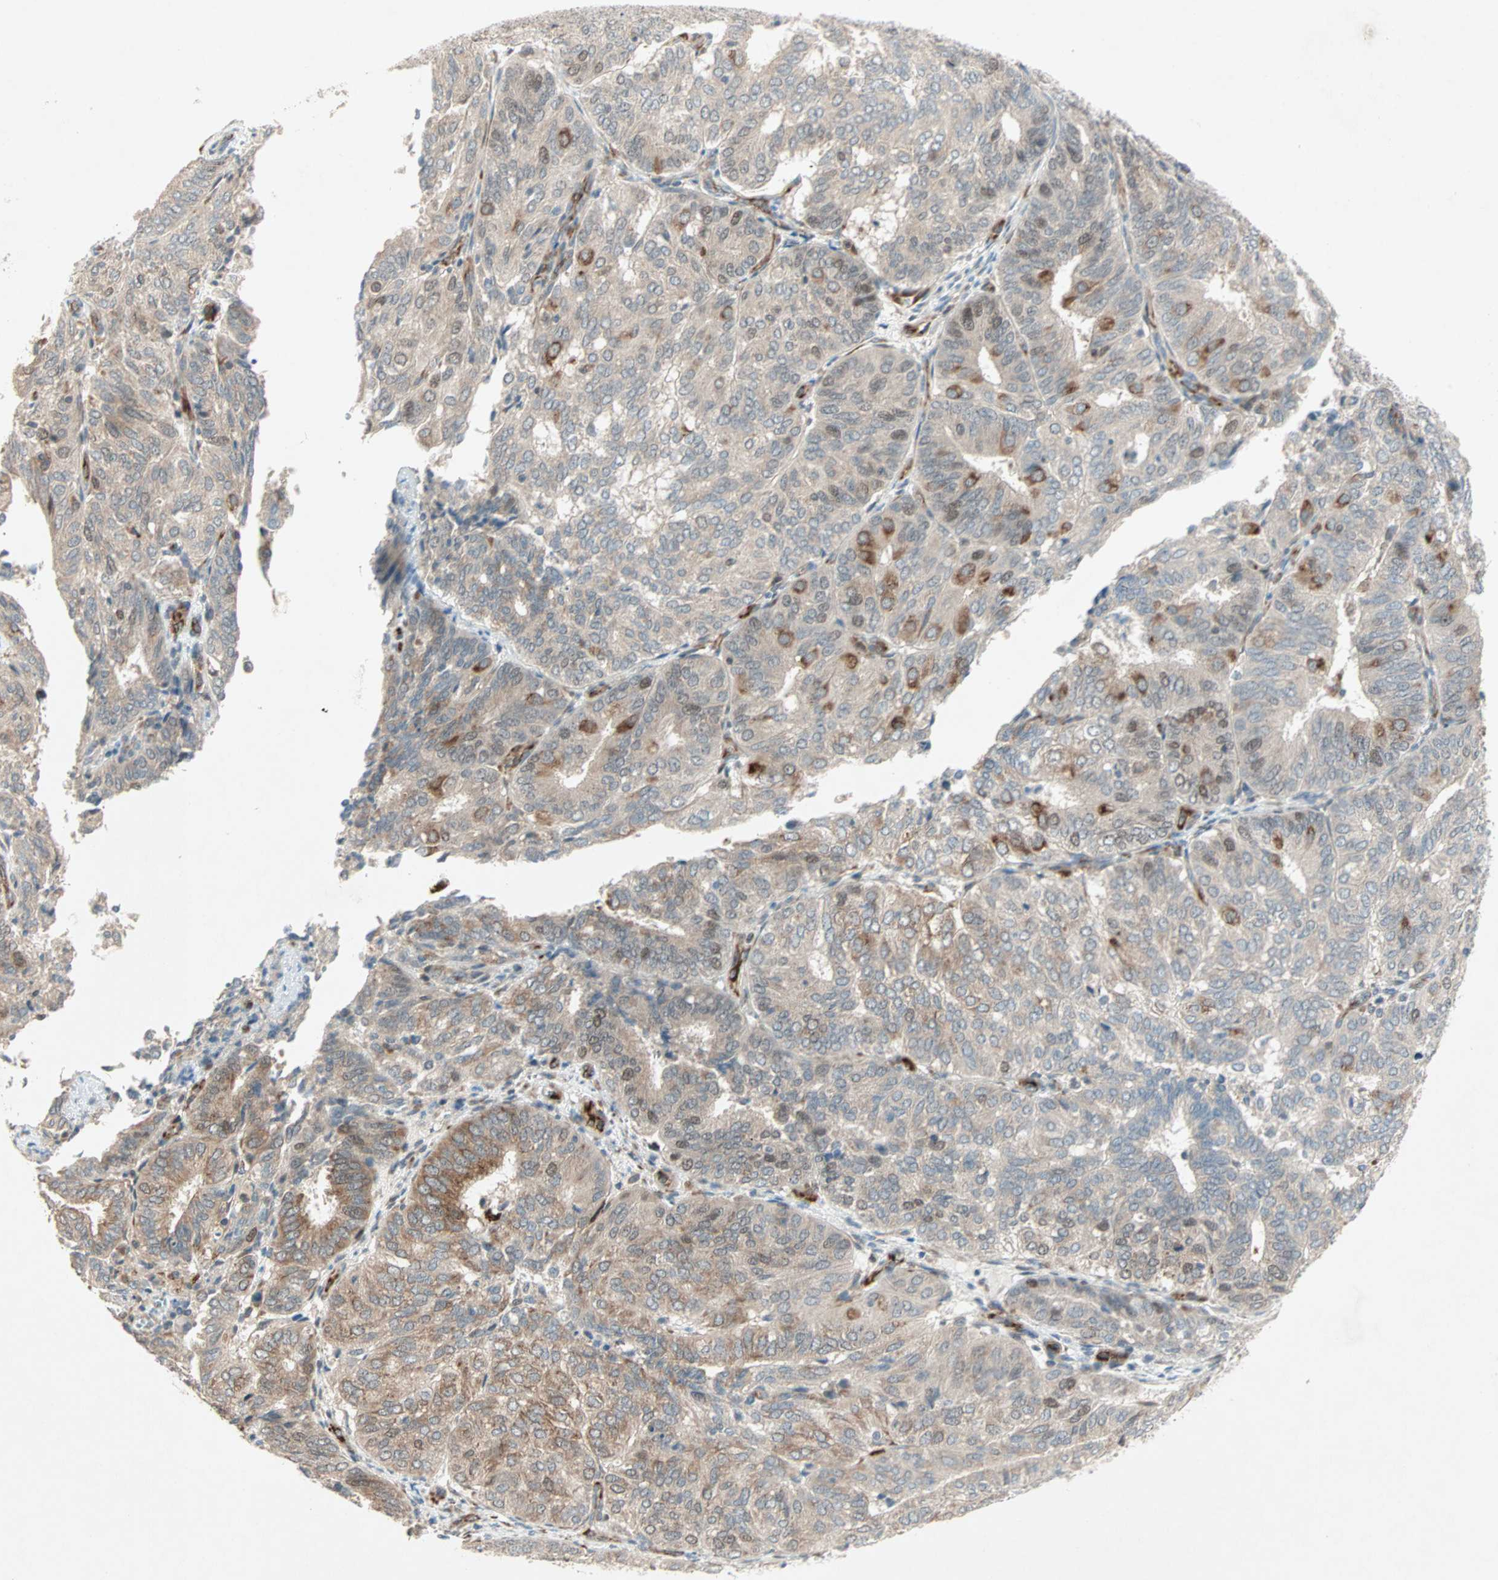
{"staining": {"intensity": "moderate", "quantity": ">75%", "location": "cytoplasmic/membranous"}, "tissue": "endometrial cancer", "cell_type": "Tumor cells", "image_type": "cancer", "snomed": [{"axis": "morphology", "description": "Adenocarcinoma, NOS"}, {"axis": "topography", "description": "Uterus"}], "caption": "IHC histopathology image of endometrial cancer (adenocarcinoma) stained for a protein (brown), which displays medium levels of moderate cytoplasmic/membranous staining in approximately >75% of tumor cells.", "gene": "ZNF37A", "patient": {"sex": "female", "age": 60}}